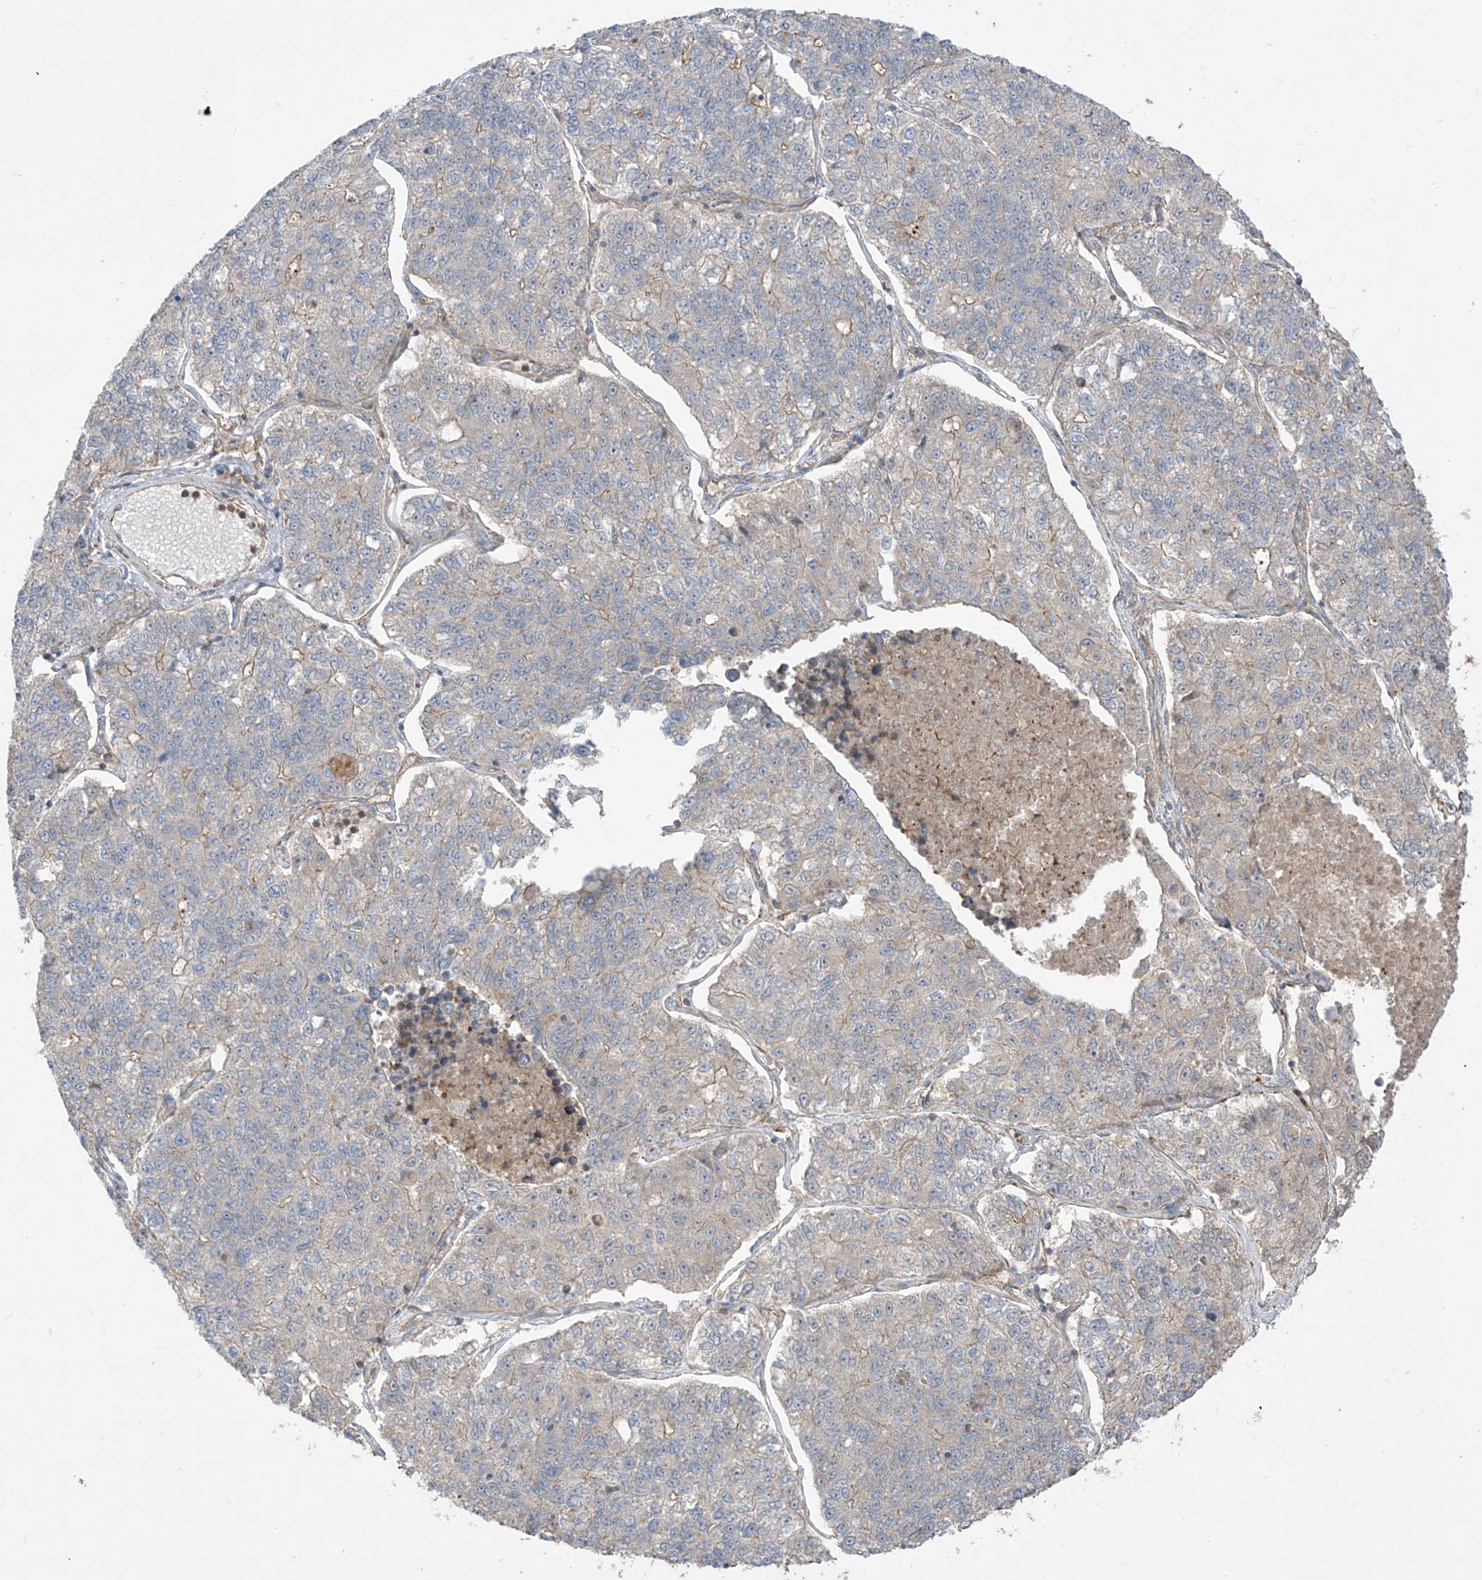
{"staining": {"intensity": "weak", "quantity": "<25%", "location": "cytoplasmic/membranous"}, "tissue": "lung cancer", "cell_type": "Tumor cells", "image_type": "cancer", "snomed": [{"axis": "morphology", "description": "Adenocarcinoma, NOS"}, {"axis": "topography", "description": "Lung"}], "caption": "Immunohistochemical staining of lung adenocarcinoma shows no significant positivity in tumor cells. (Immunohistochemistry, brightfield microscopy, high magnification).", "gene": "TRMU", "patient": {"sex": "male", "age": 49}}